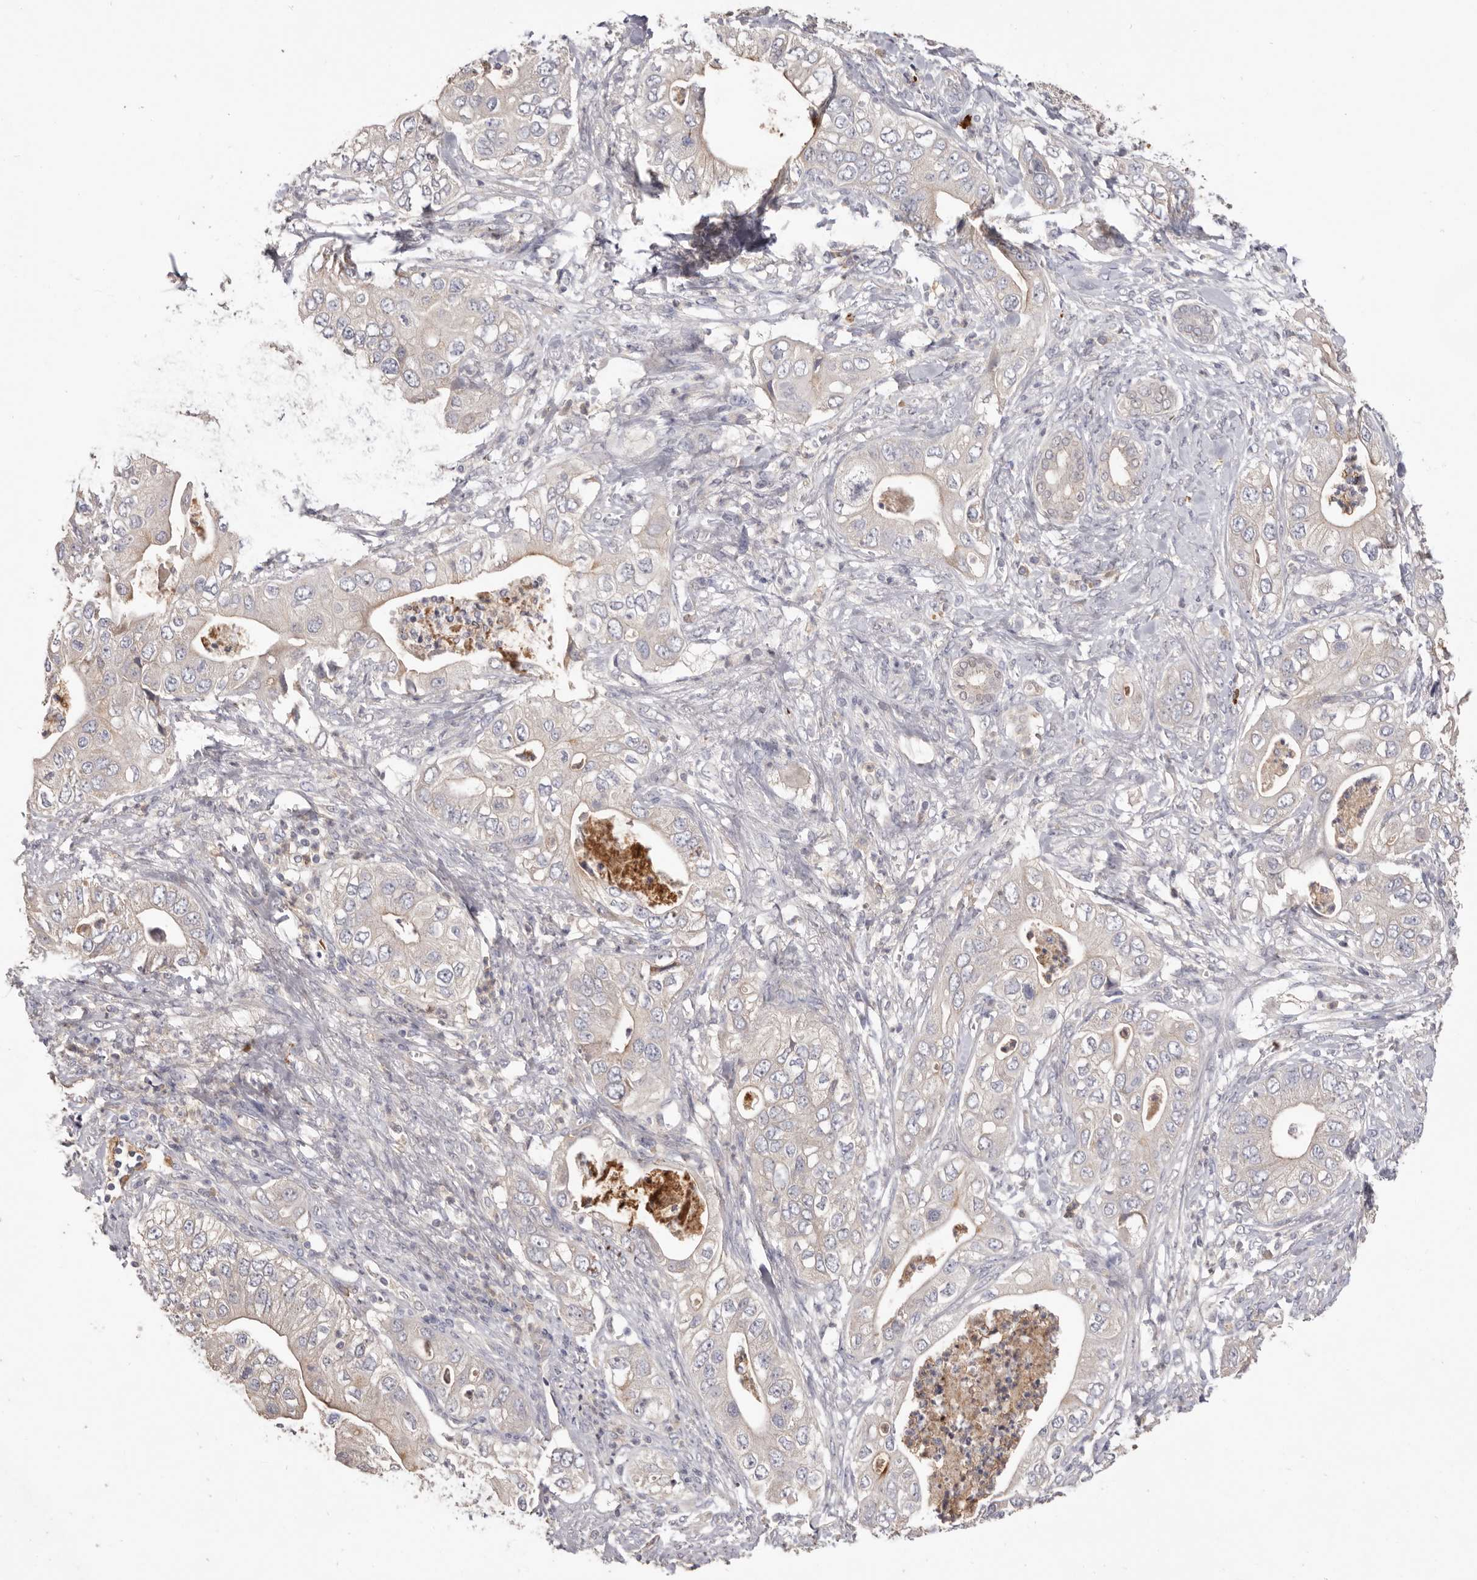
{"staining": {"intensity": "negative", "quantity": "none", "location": "none"}, "tissue": "pancreatic cancer", "cell_type": "Tumor cells", "image_type": "cancer", "snomed": [{"axis": "morphology", "description": "Adenocarcinoma, NOS"}, {"axis": "topography", "description": "Pancreas"}], "caption": "High power microscopy photomicrograph of an IHC micrograph of pancreatic cancer, revealing no significant expression in tumor cells.", "gene": "HCAR2", "patient": {"sex": "female", "age": 78}}